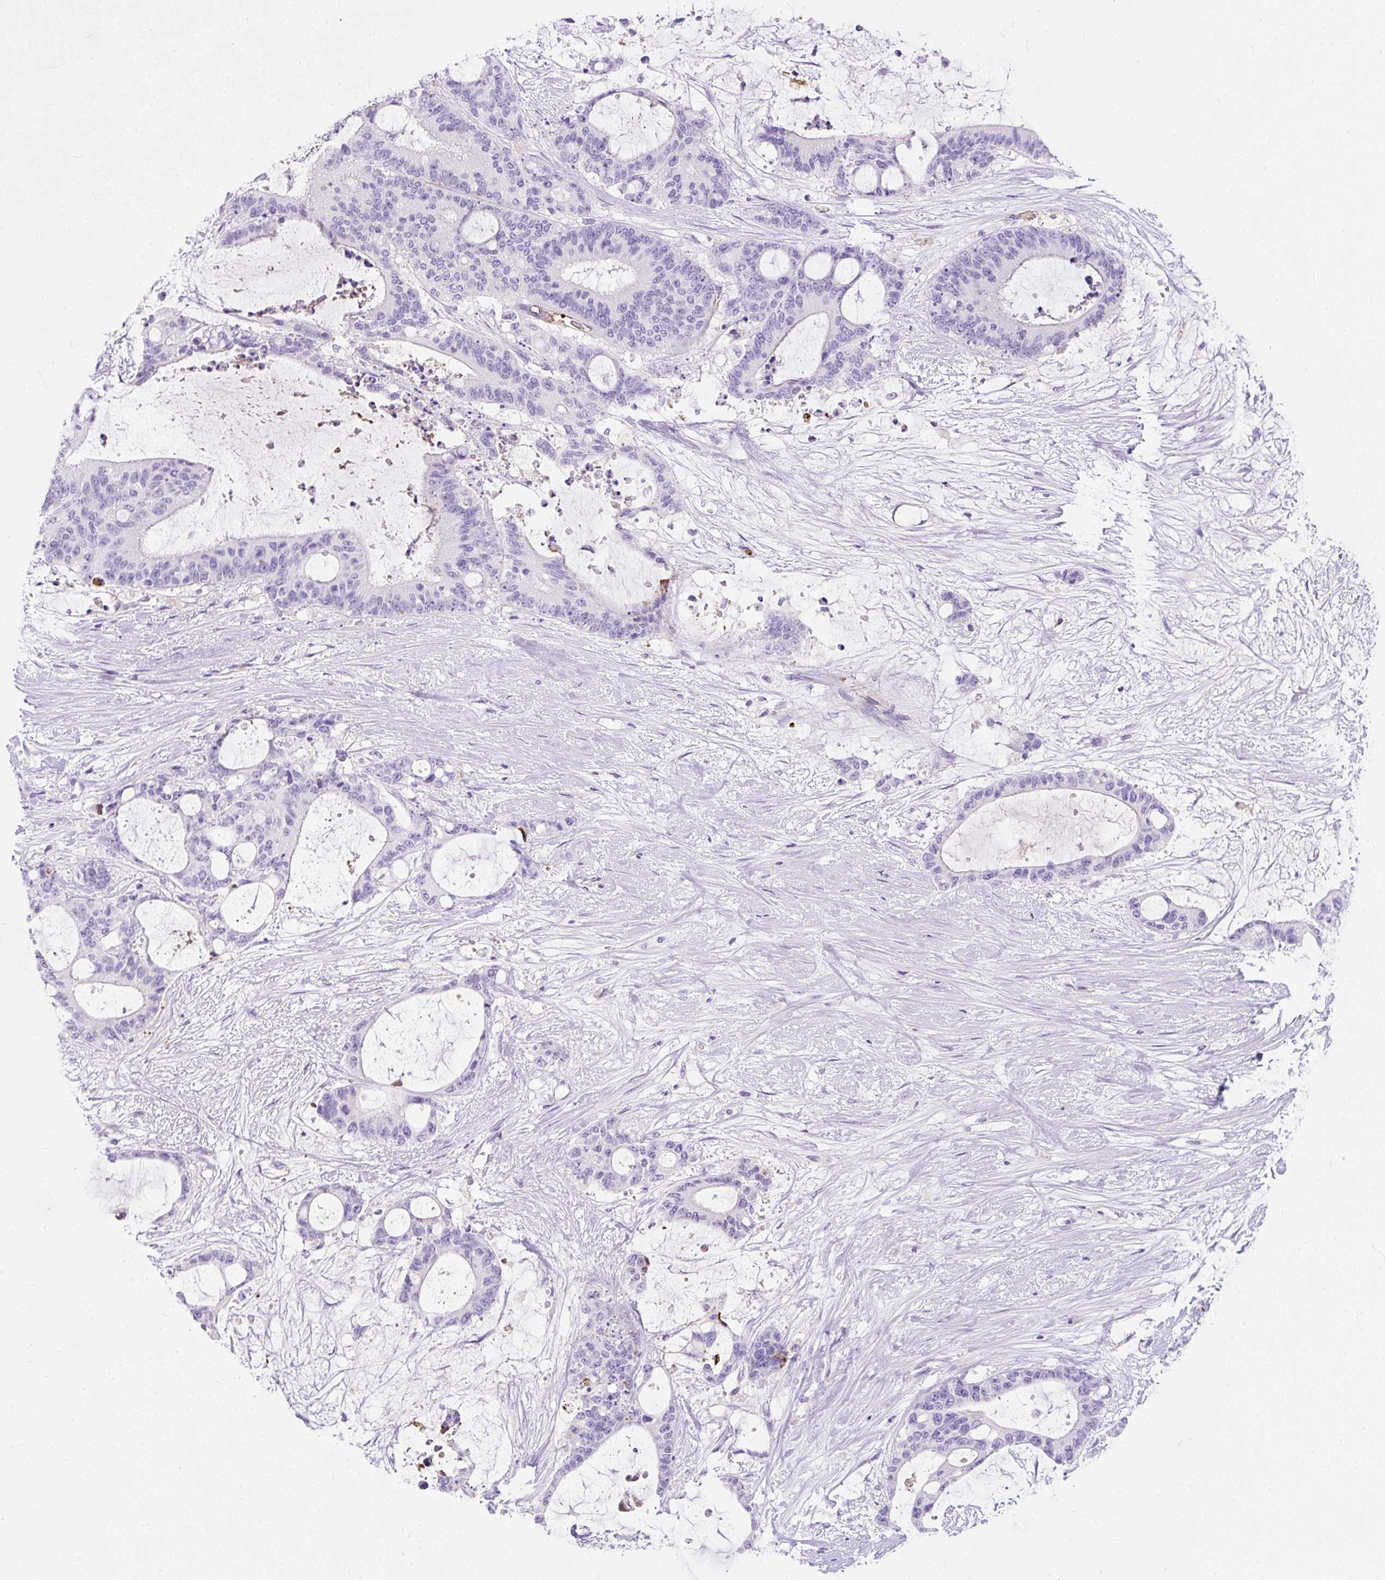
{"staining": {"intensity": "negative", "quantity": "none", "location": "none"}, "tissue": "liver cancer", "cell_type": "Tumor cells", "image_type": "cancer", "snomed": [{"axis": "morphology", "description": "Normal tissue, NOS"}, {"axis": "morphology", "description": "Cholangiocarcinoma"}, {"axis": "topography", "description": "Liver"}, {"axis": "topography", "description": "Peripheral nerve tissue"}], "caption": "Immunohistochemistry (IHC) of human liver cancer (cholangiocarcinoma) demonstrates no staining in tumor cells. The staining is performed using DAB brown chromogen with nuclei counter-stained in using hematoxylin.", "gene": "APOC4-APOC2", "patient": {"sex": "female", "age": 73}}